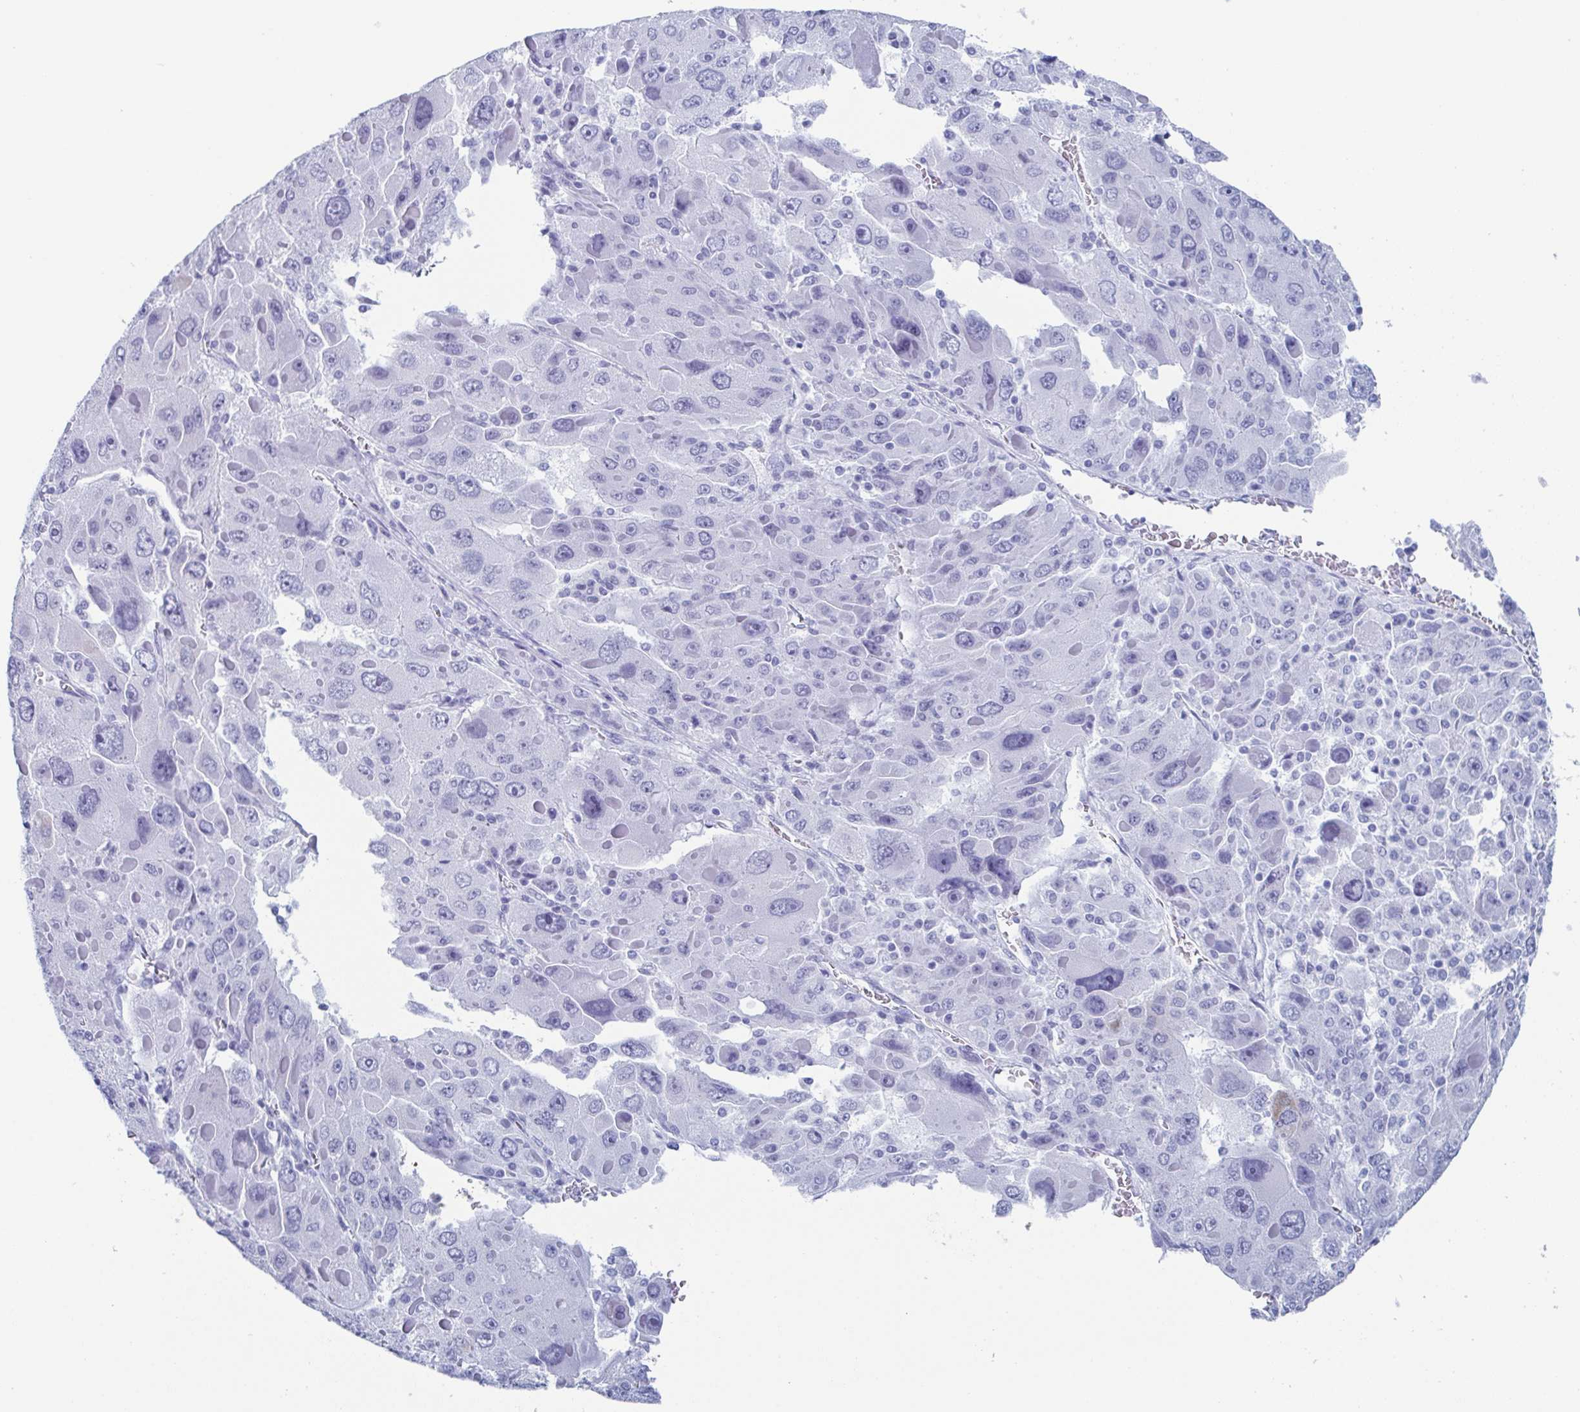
{"staining": {"intensity": "negative", "quantity": "none", "location": "none"}, "tissue": "liver cancer", "cell_type": "Tumor cells", "image_type": "cancer", "snomed": [{"axis": "morphology", "description": "Carcinoma, Hepatocellular, NOS"}, {"axis": "topography", "description": "Liver"}], "caption": "DAB (3,3'-diaminobenzidine) immunohistochemical staining of human liver cancer demonstrates no significant staining in tumor cells.", "gene": "ZFP64", "patient": {"sex": "female", "age": 41}}